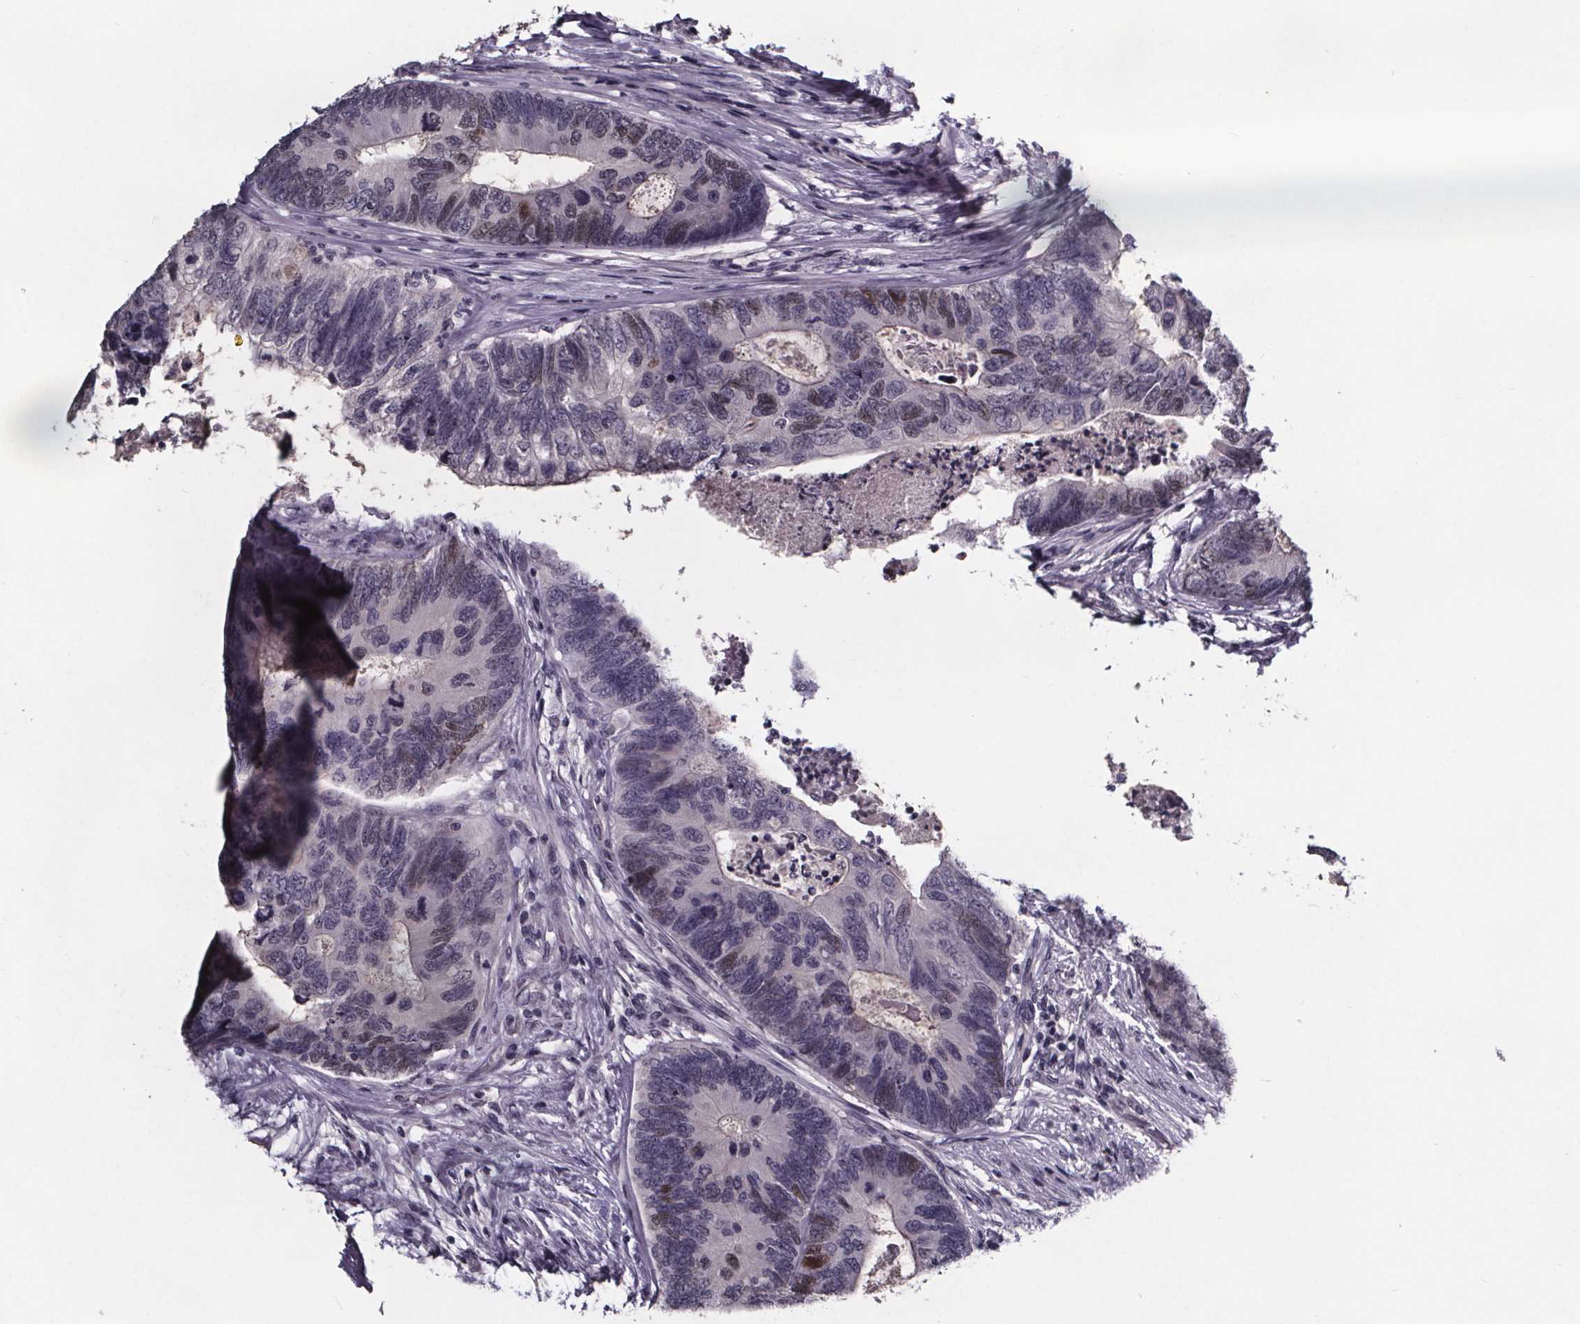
{"staining": {"intensity": "moderate", "quantity": "<25%", "location": "nuclear"}, "tissue": "colorectal cancer", "cell_type": "Tumor cells", "image_type": "cancer", "snomed": [{"axis": "morphology", "description": "Adenocarcinoma, NOS"}, {"axis": "topography", "description": "Colon"}], "caption": "Moderate nuclear positivity for a protein is appreciated in approximately <25% of tumor cells of colorectal cancer using immunohistochemistry (IHC).", "gene": "AR", "patient": {"sex": "female", "age": 67}}